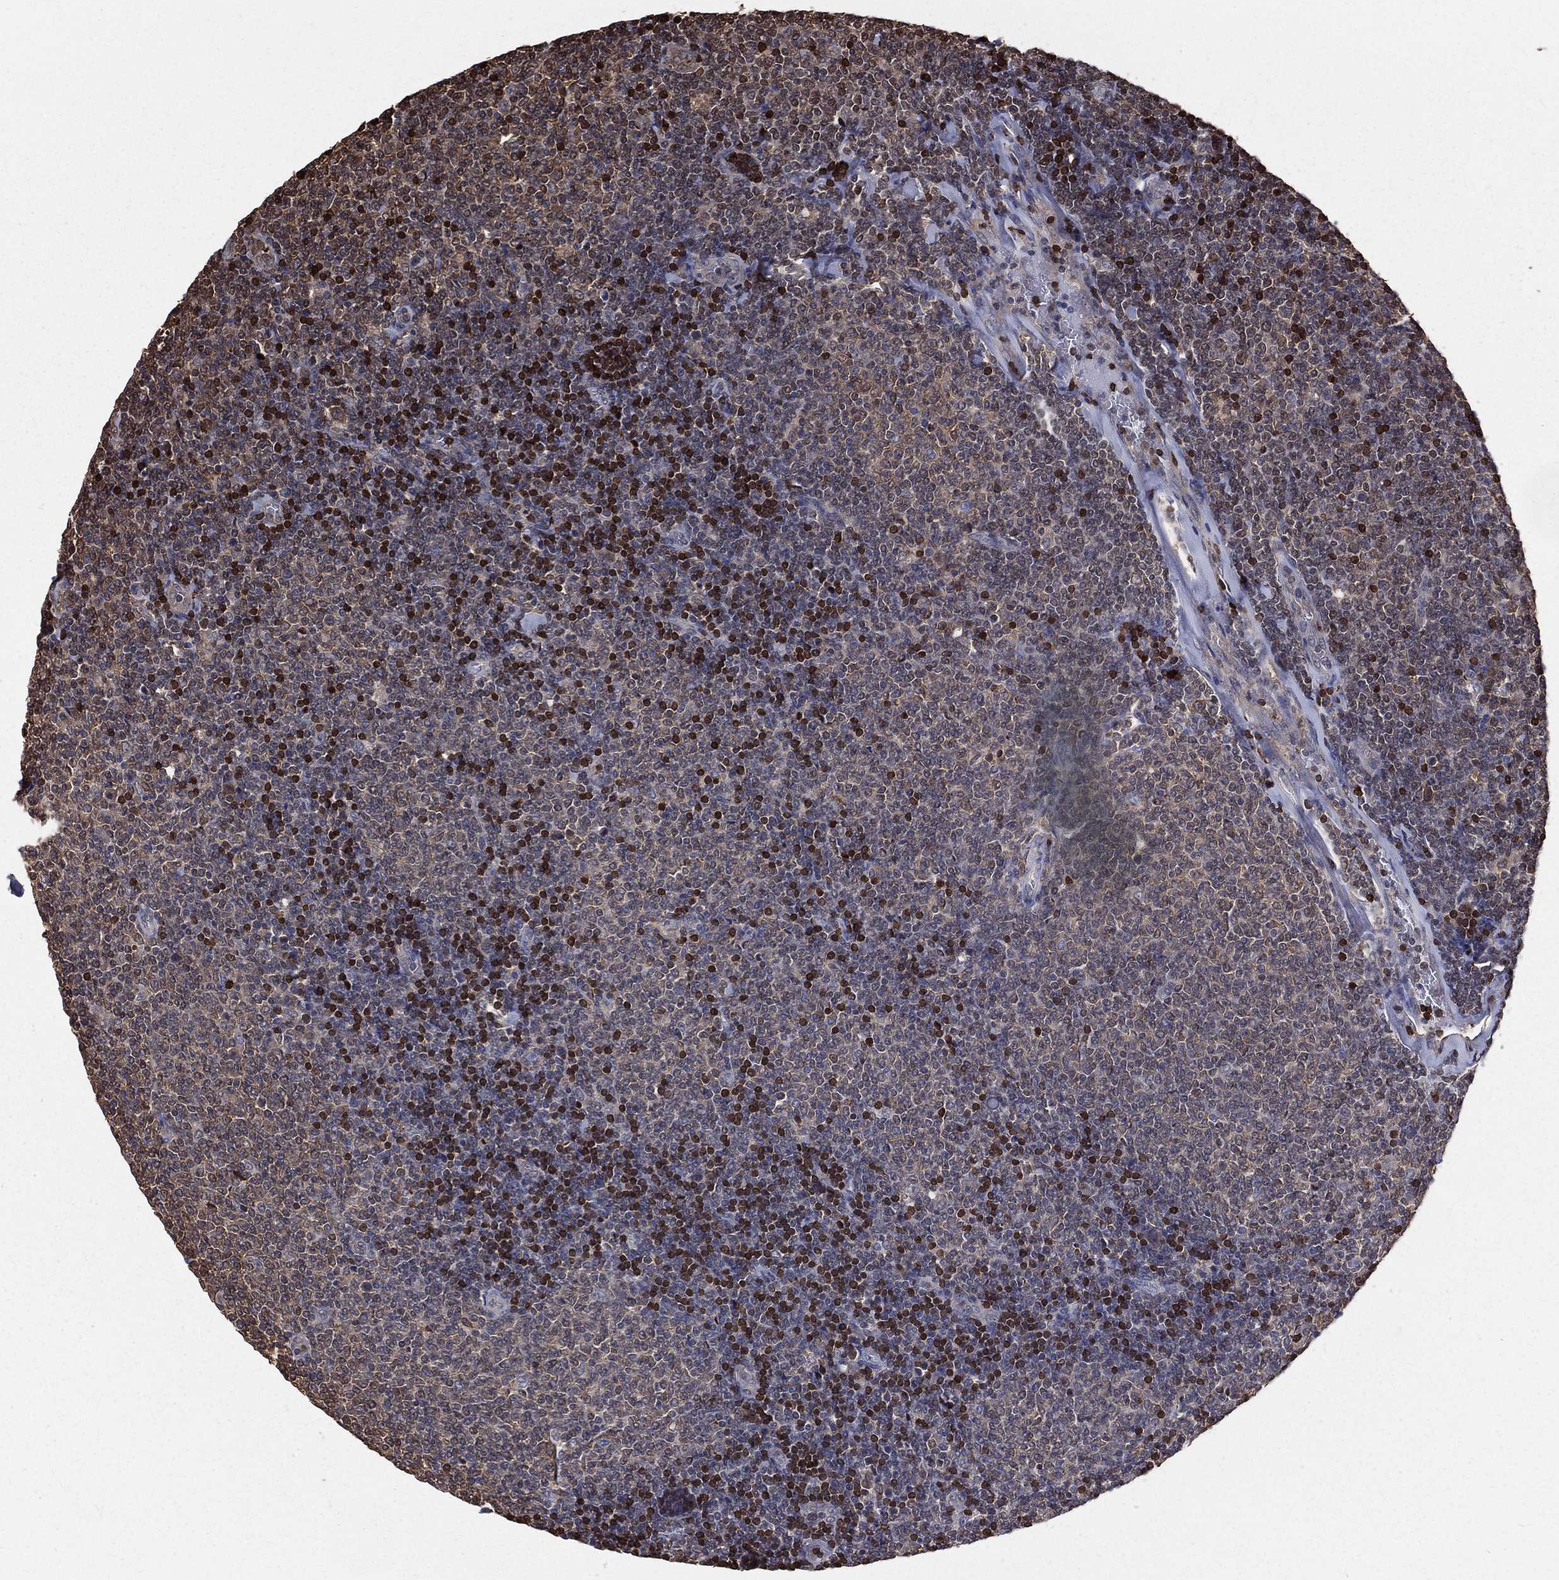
{"staining": {"intensity": "strong", "quantity": "<25%", "location": "nuclear"}, "tissue": "lymphoma", "cell_type": "Tumor cells", "image_type": "cancer", "snomed": [{"axis": "morphology", "description": "Malignant lymphoma, non-Hodgkin's type, Low grade"}, {"axis": "topography", "description": "Lymph node"}], "caption": "Brown immunohistochemical staining in human lymphoma shows strong nuclear positivity in approximately <25% of tumor cells.", "gene": "TBC1D2", "patient": {"sex": "male", "age": 52}}